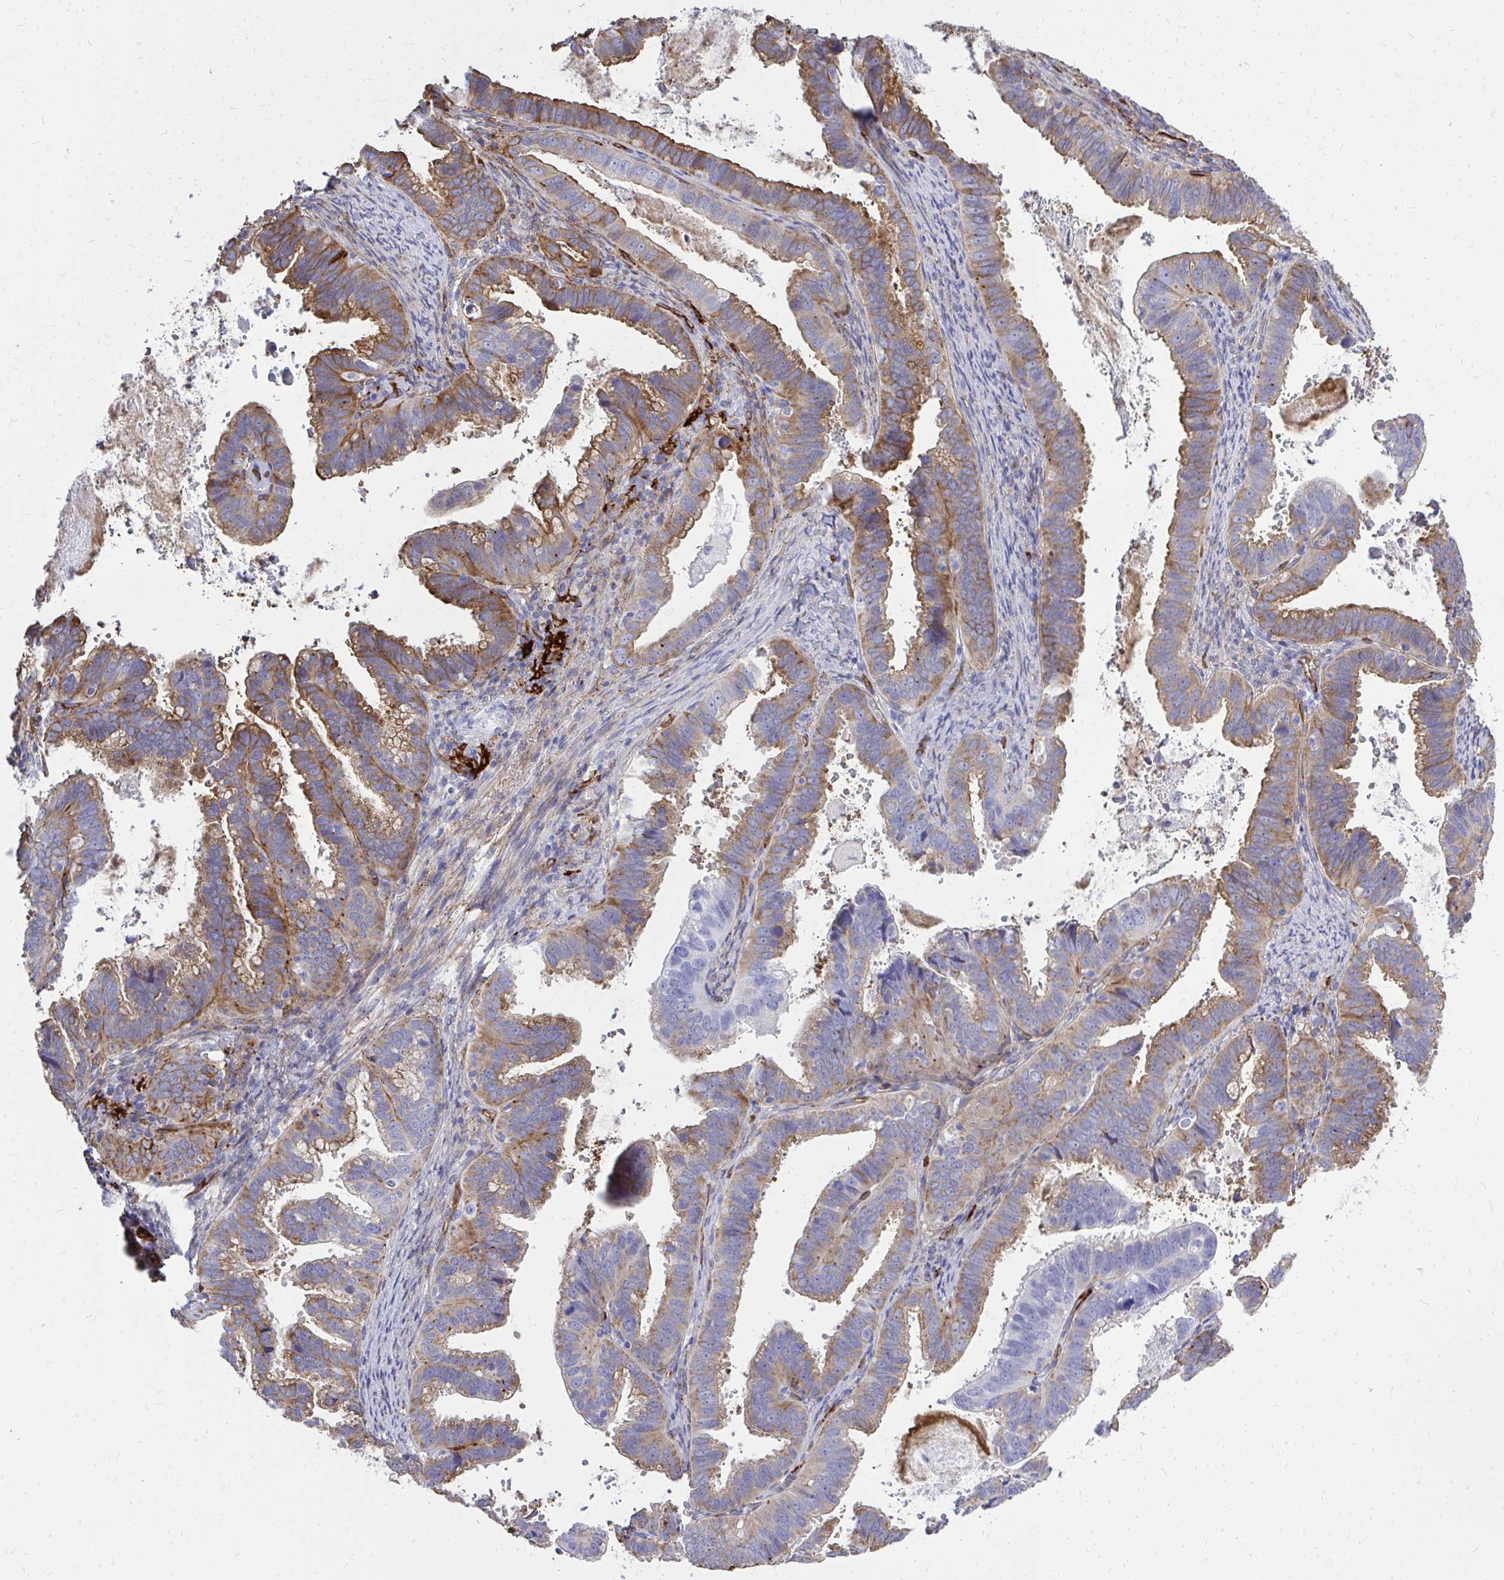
{"staining": {"intensity": "strong", "quantity": "25%-75%", "location": "cytoplasmic/membranous"}, "tissue": "cervical cancer", "cell_type": "Tumor cells", "image_type": "cancer", "snomed": [{"axis": "morphology", "description": "Adenocarcinoma, NOS"}, {"axis": "topography", "description": "Cervix"}], "caption": "Cervical cancer stained with DAB (3,3'-diaminobenzidine) IHC shows high levels of strong cytoplasmic/membranous staining in approximately 25%-75% of tumor cells.", "gene": "MARCKSL1", "patient": {"sex": "female", "age": 61}}